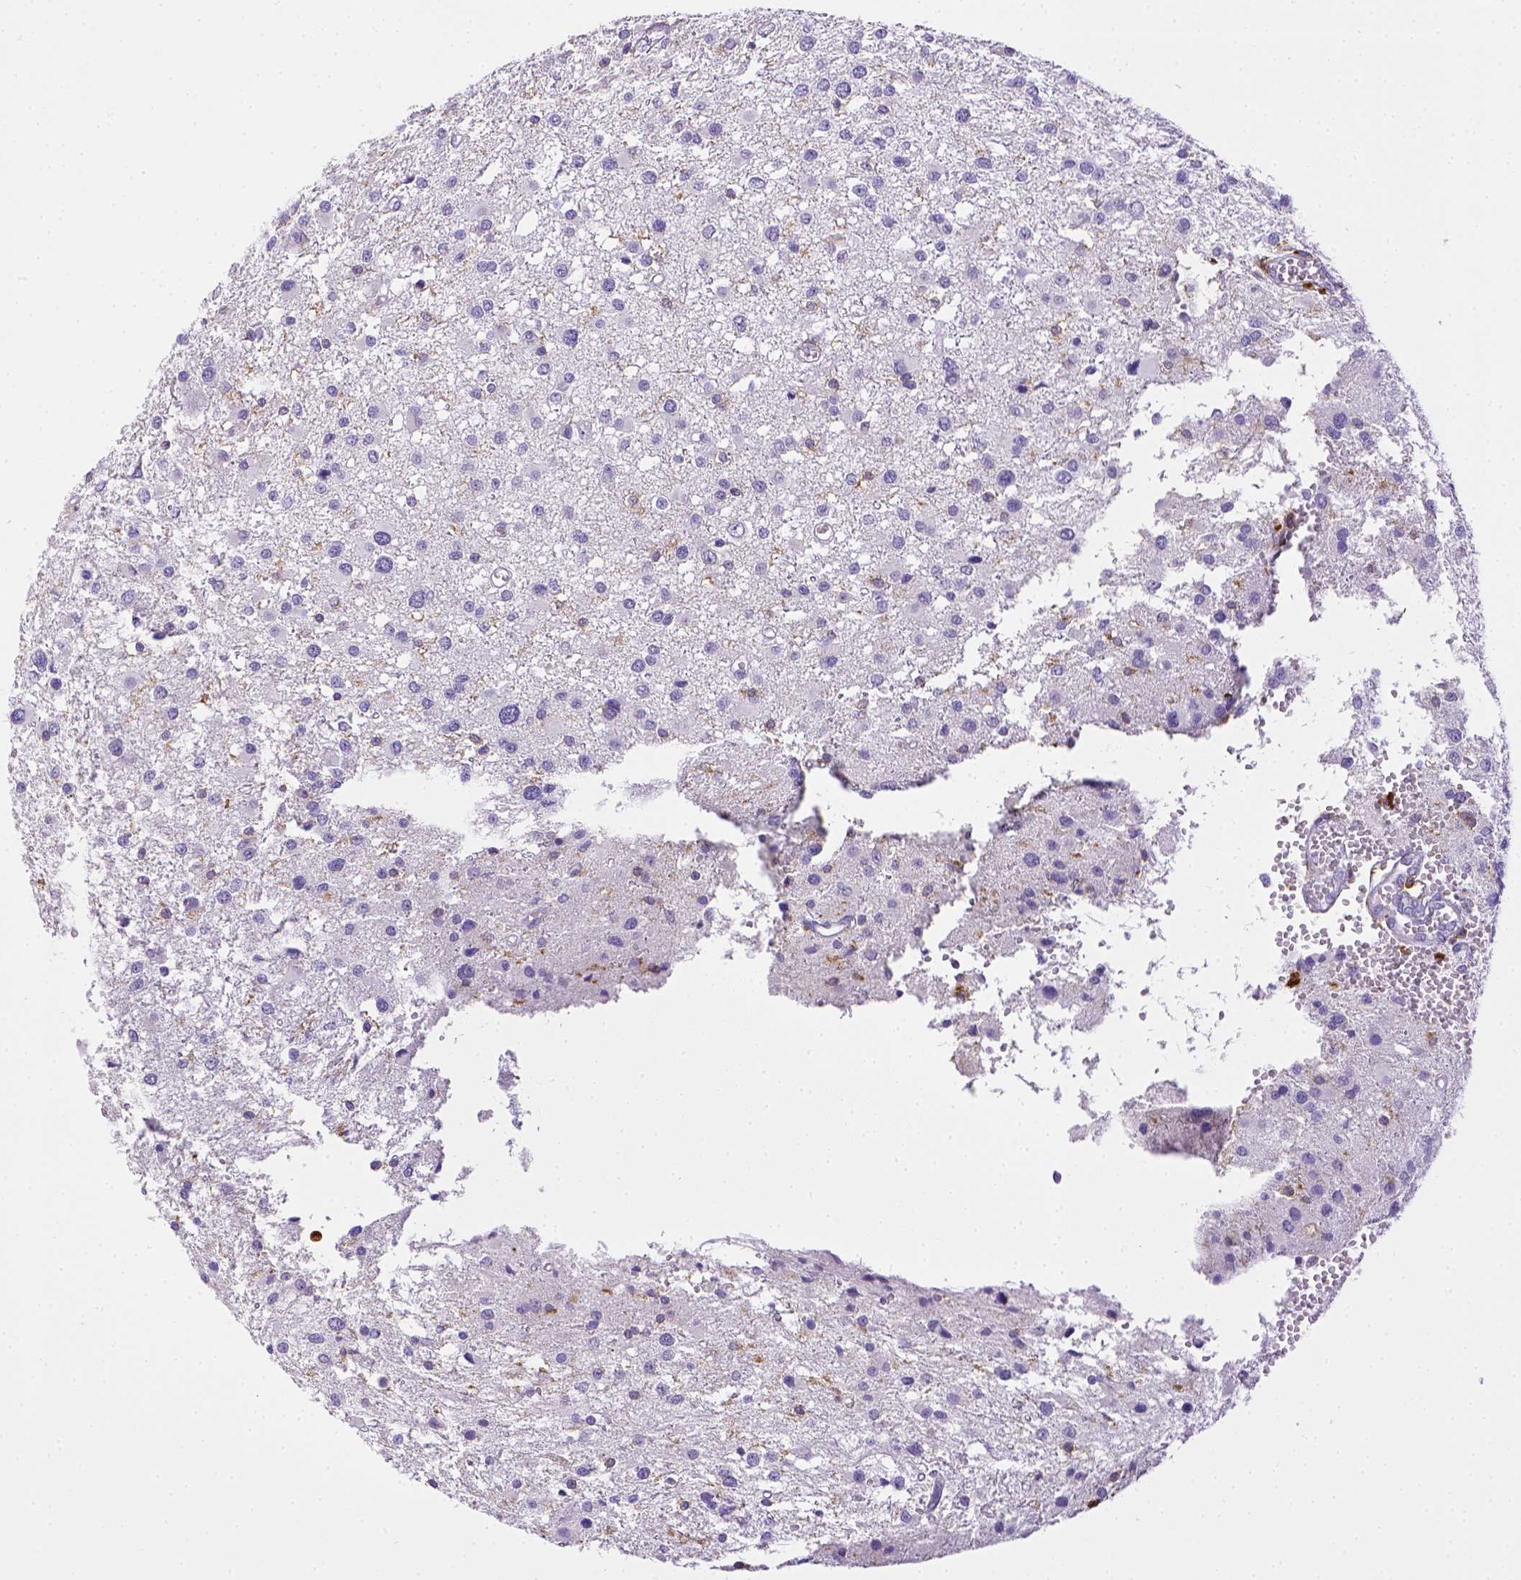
{"staining": {"intensity": "negative", "quantity": "none", "location": "none"}, "tissue": "glioma", "cell_type": "Tumor cells", "image_type": "cancer", "snomed": [{"axis": "morphology", "description": "Glioma, malignant, High grade"}, {"axis": "topography", "description": "Brain"}], "caption": "Immunohistochemical staining of glioma exhibits no significant positivity in tumor cells.", "gene": "ITGAM", "patient": {"sex": "male", "age": 54}}